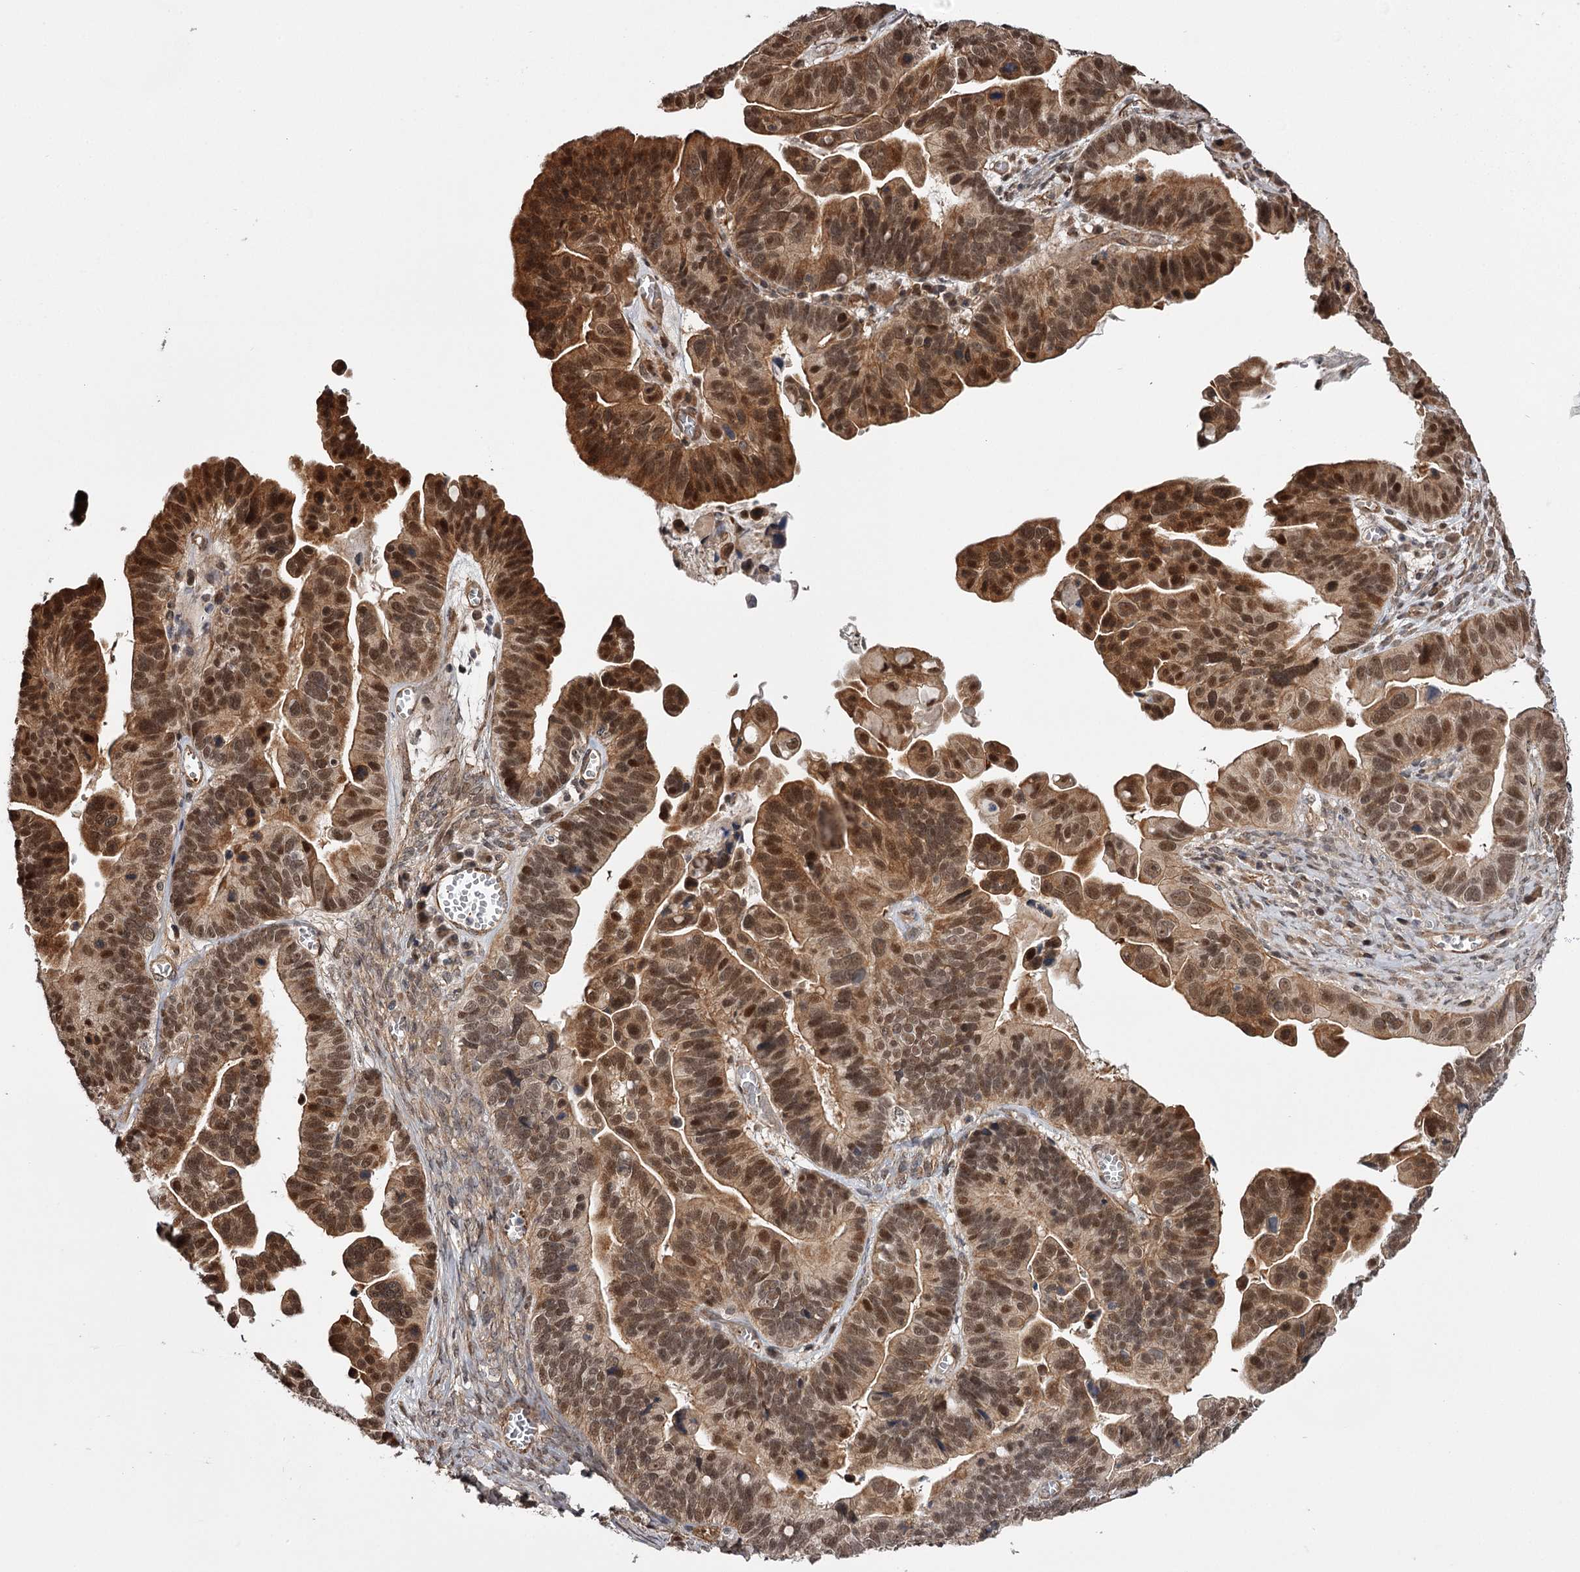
{"staining": {"intensity": "moderate", "quantity": ">75%", "location": "cytoplasmic/membranous,nuclear"}, "tissue": "ovarian cancer", "cell_type": "Tumor cells", "image_type": "cancer", "snomed": [{"axis": "morphology", "description": "Cystadenocarcinoma, serous, NOS"}, {"axis": "topography", "description": "Ovary"}], "caption": "IHC (DAB) staining of ovarian cancer (serous cystadenocarcinoma) displays moderate cytoplasmic/membranous and nuclear protein staining in approximately >75% of tumor cells. The protein of interest is shown in brown color, while the nuclei are stained blue.", "gene": "TTC33", "patient": {"sex": "female", "age": 56}}